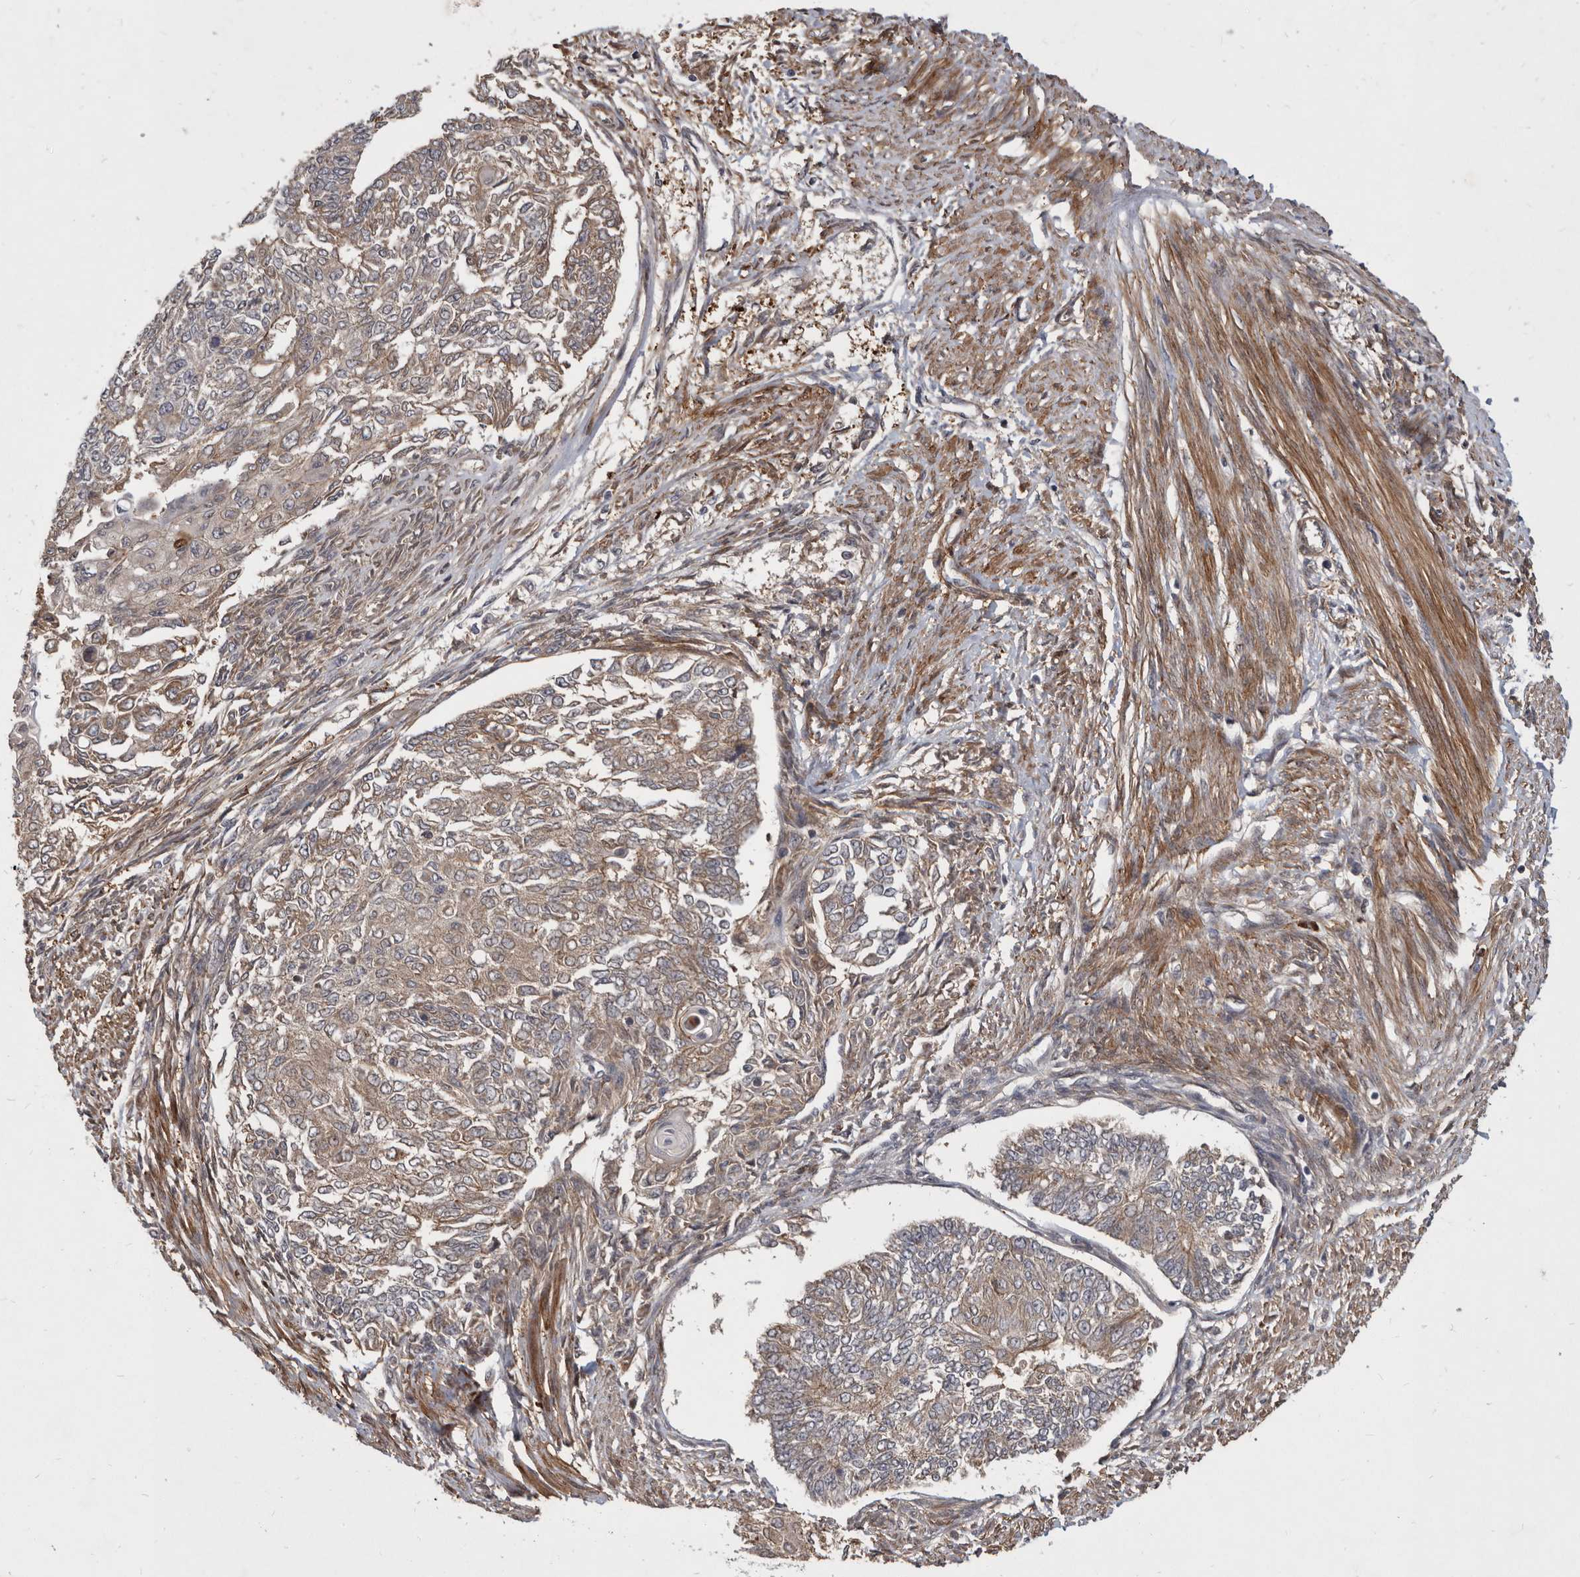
{"staining": {"intensity": "weak", "quantity": ">75%", "location": "cytoplasmic/membranous"}, "tissue": "endometrial cancer", "cell_type": "Tumor cells", "image_type": "cancer", "snomed": [{"axis": "morphology", "description": "Adenocarcinoma, NOS"}, {"axis": "topography", "description": "Endometrium"}], "caption": "Weak cytoplasmic/membranous staining is seen in about >75% of tumor cells in endometrial cancer.", "gene": "DNAJC28", "patient": {"sex": "female", "age": 32}}